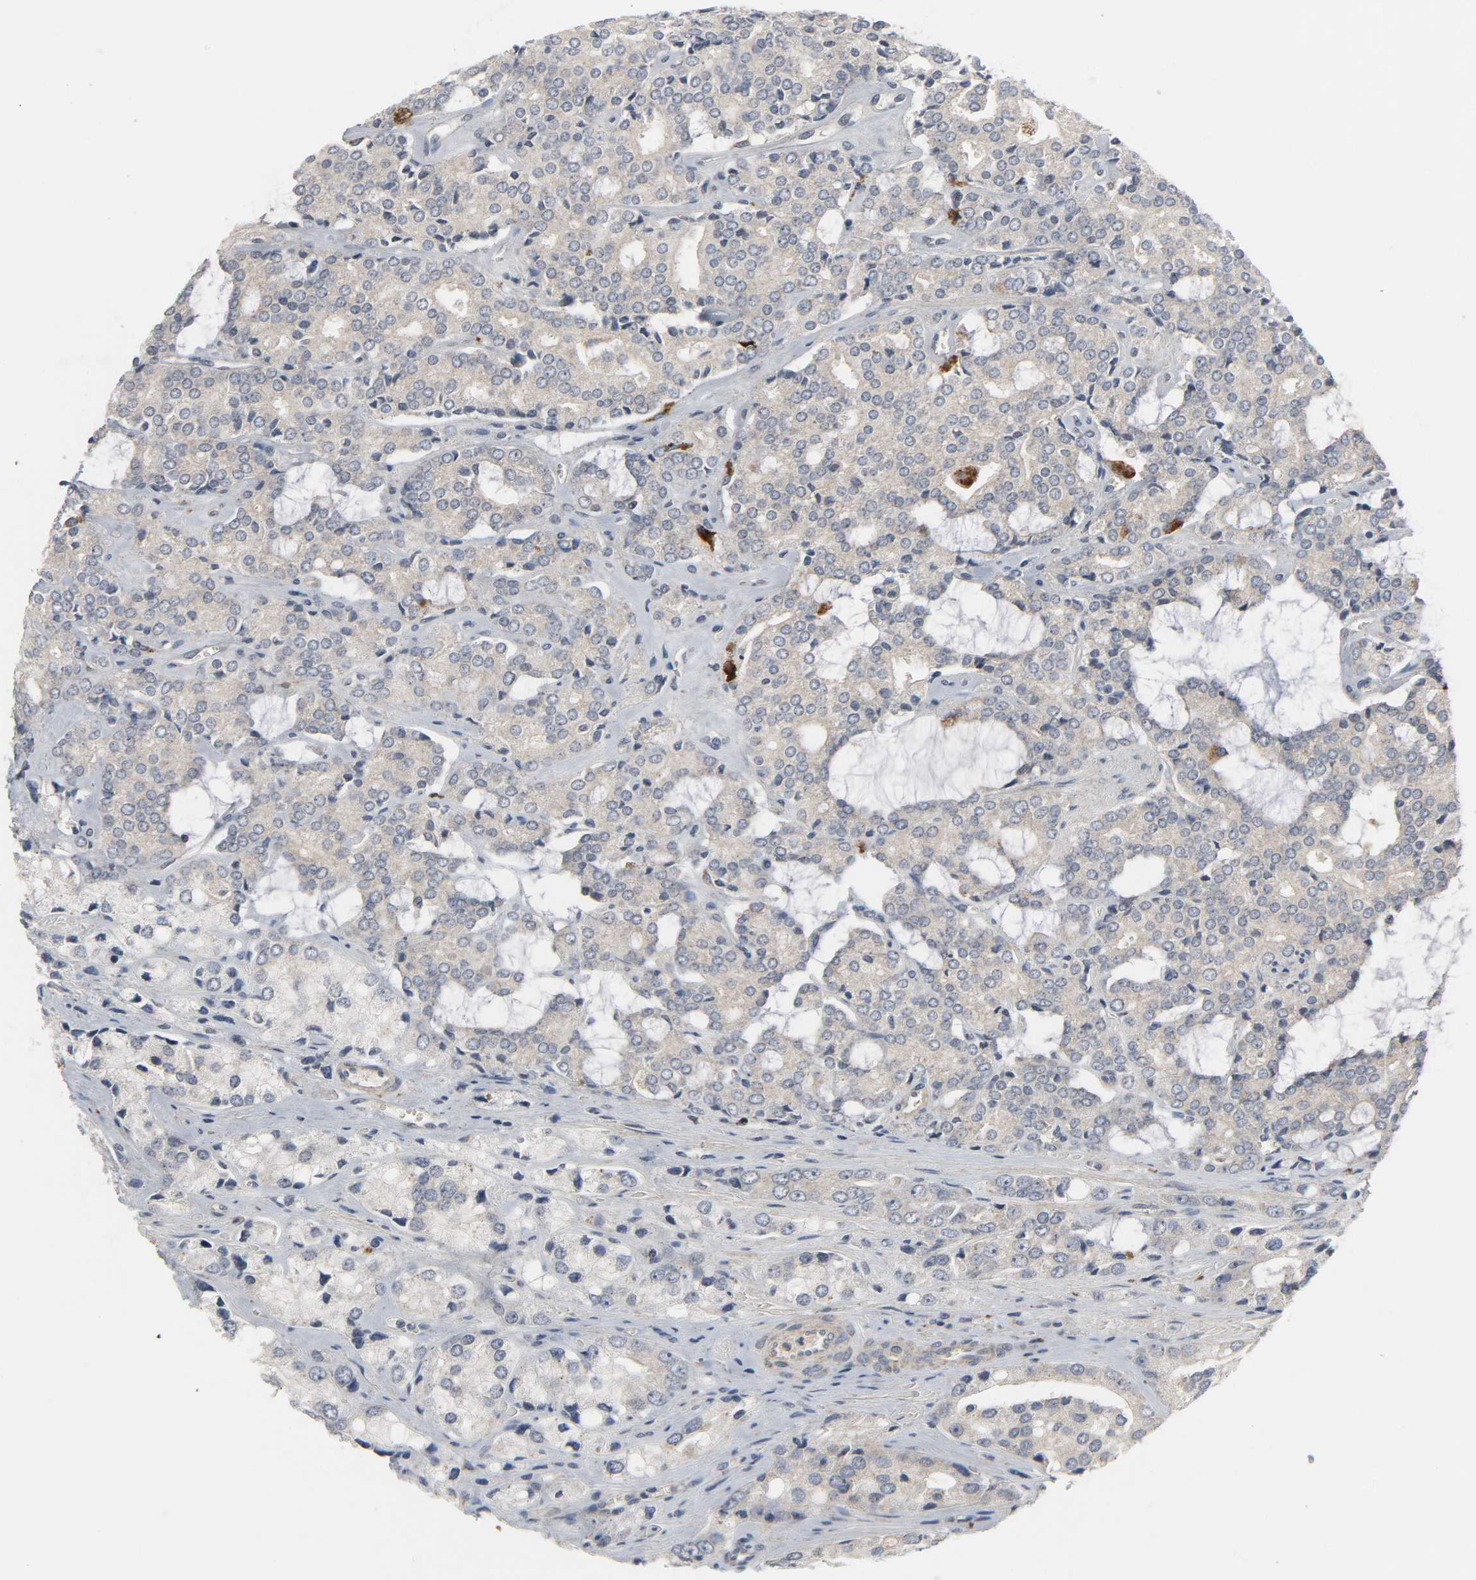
{"staining": {"intensity": "moderate", "quantity": ">75%", "location": "cytoplasmic/membranous"}, "tissue": "prostate cancer", "cell_type": "Tumor cells", "image_type": "cancer", "snomed": [{"axis": "morphology", "description": "Adenocarcinoma, High grade"}, {"axis": "topography", "description": "Prostate"}], "caption": "Protein staining by IHC reveals moderate cytoplasmic/membranous positivity in about >75% of tumor cells in high-grade adenocarcinoma (prostate).", "gene": "CLIP1", "patient": {"sex": "male", "age": 67}}